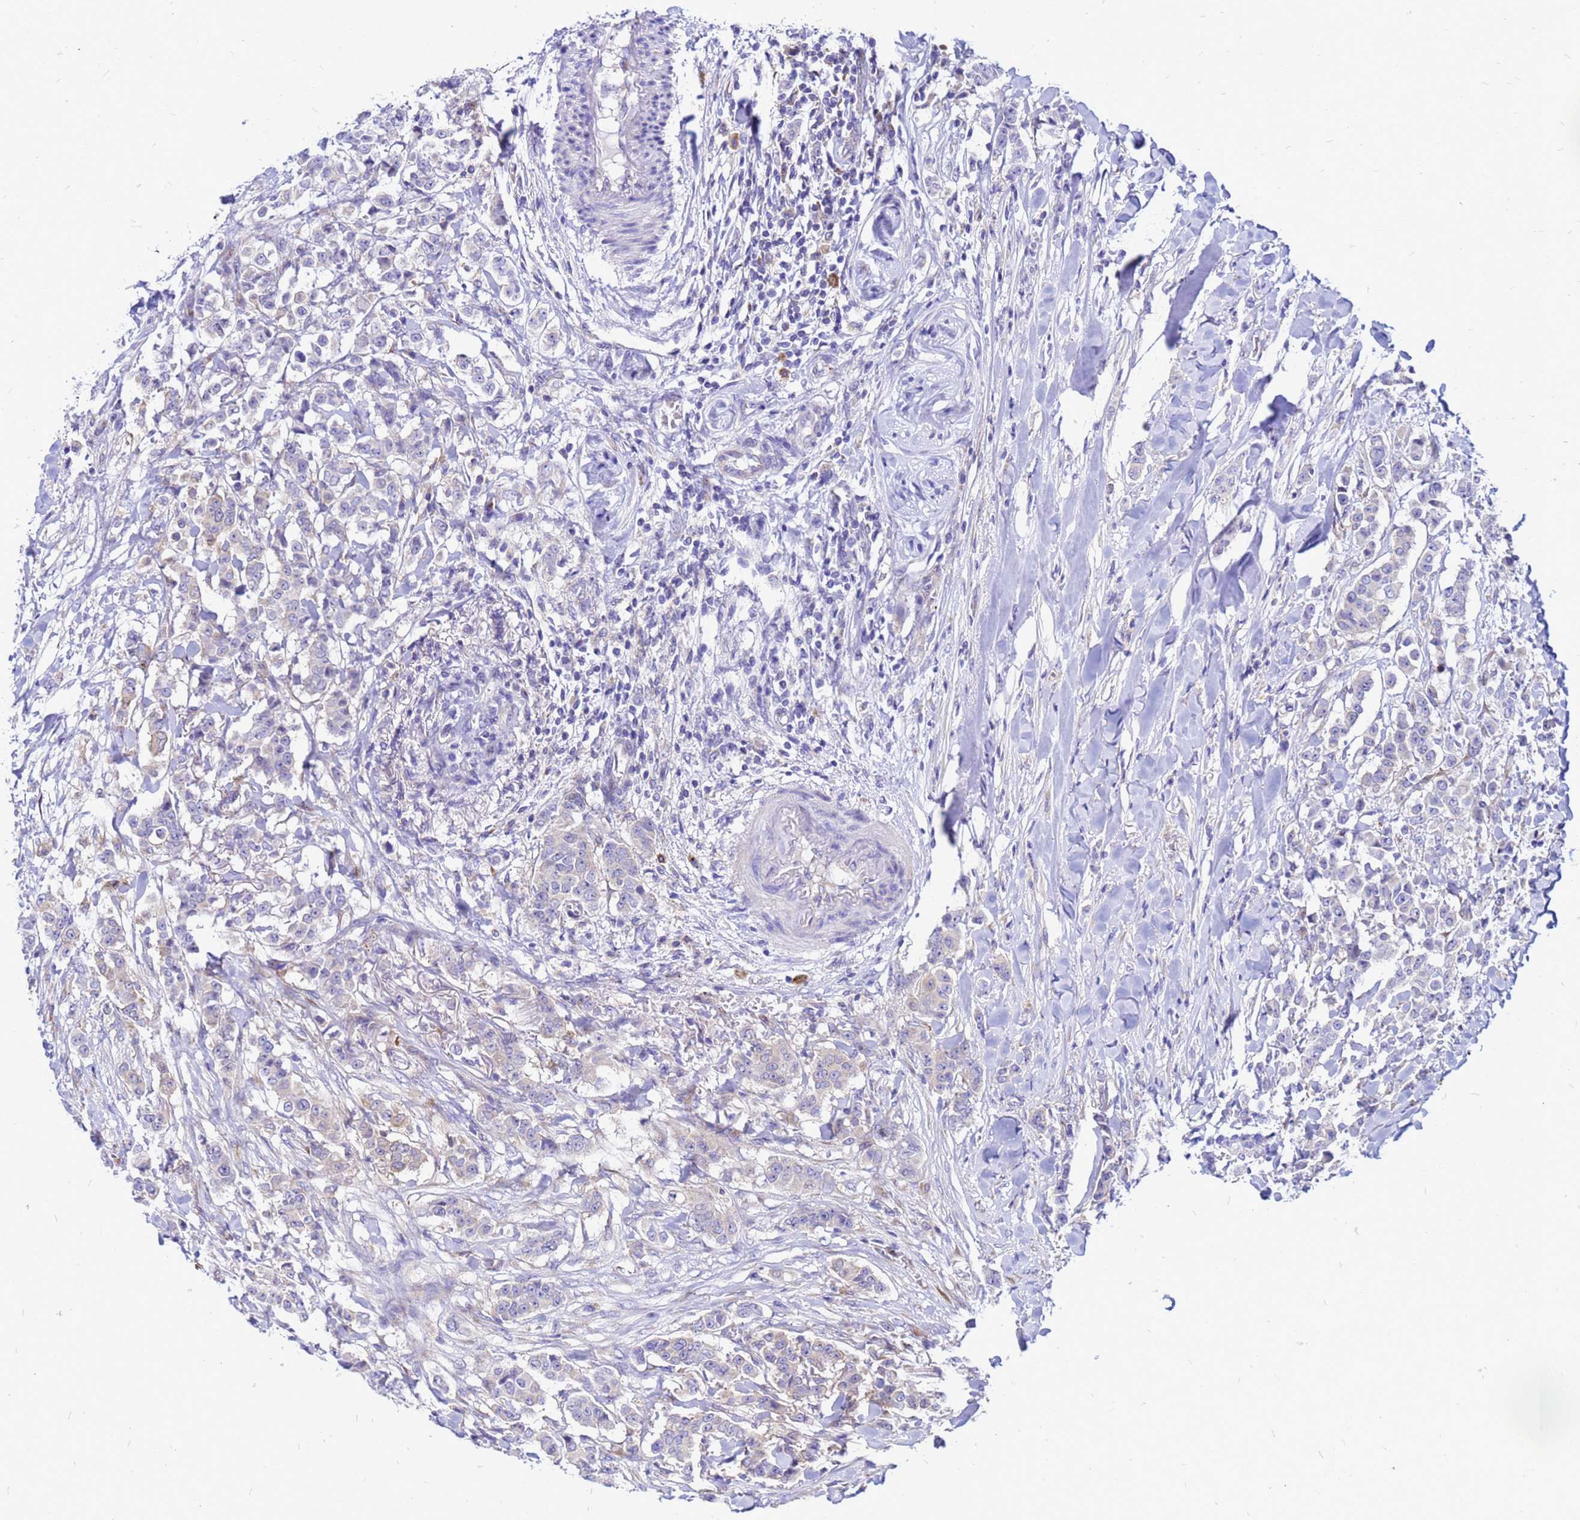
{"staining": {"intensity": "weak", "quantity": "<25%", "location": "cytoplasmic/membranous"}, "tissue": "breast cancer", "cell_type": "Tumor cells", "image_type": "cancer", "snomed": [{"axis": "morphology", "description": "Duct carcinoma"}, {"axis": "topography", "description": "Breast"}], "caption": "A high-resolution histopathology image shows IHC staining of invasive ductal carcinoma (breast), which exhibits no significant staining in tumor cells. The staining was performed using DAB to visualize the protein expression in brown, while the nuclei were stained in blue with hematoxylin (Magnification: 20x).", "gene": "FHIP1A", "patient": {"sex": "female", "age": 40}}